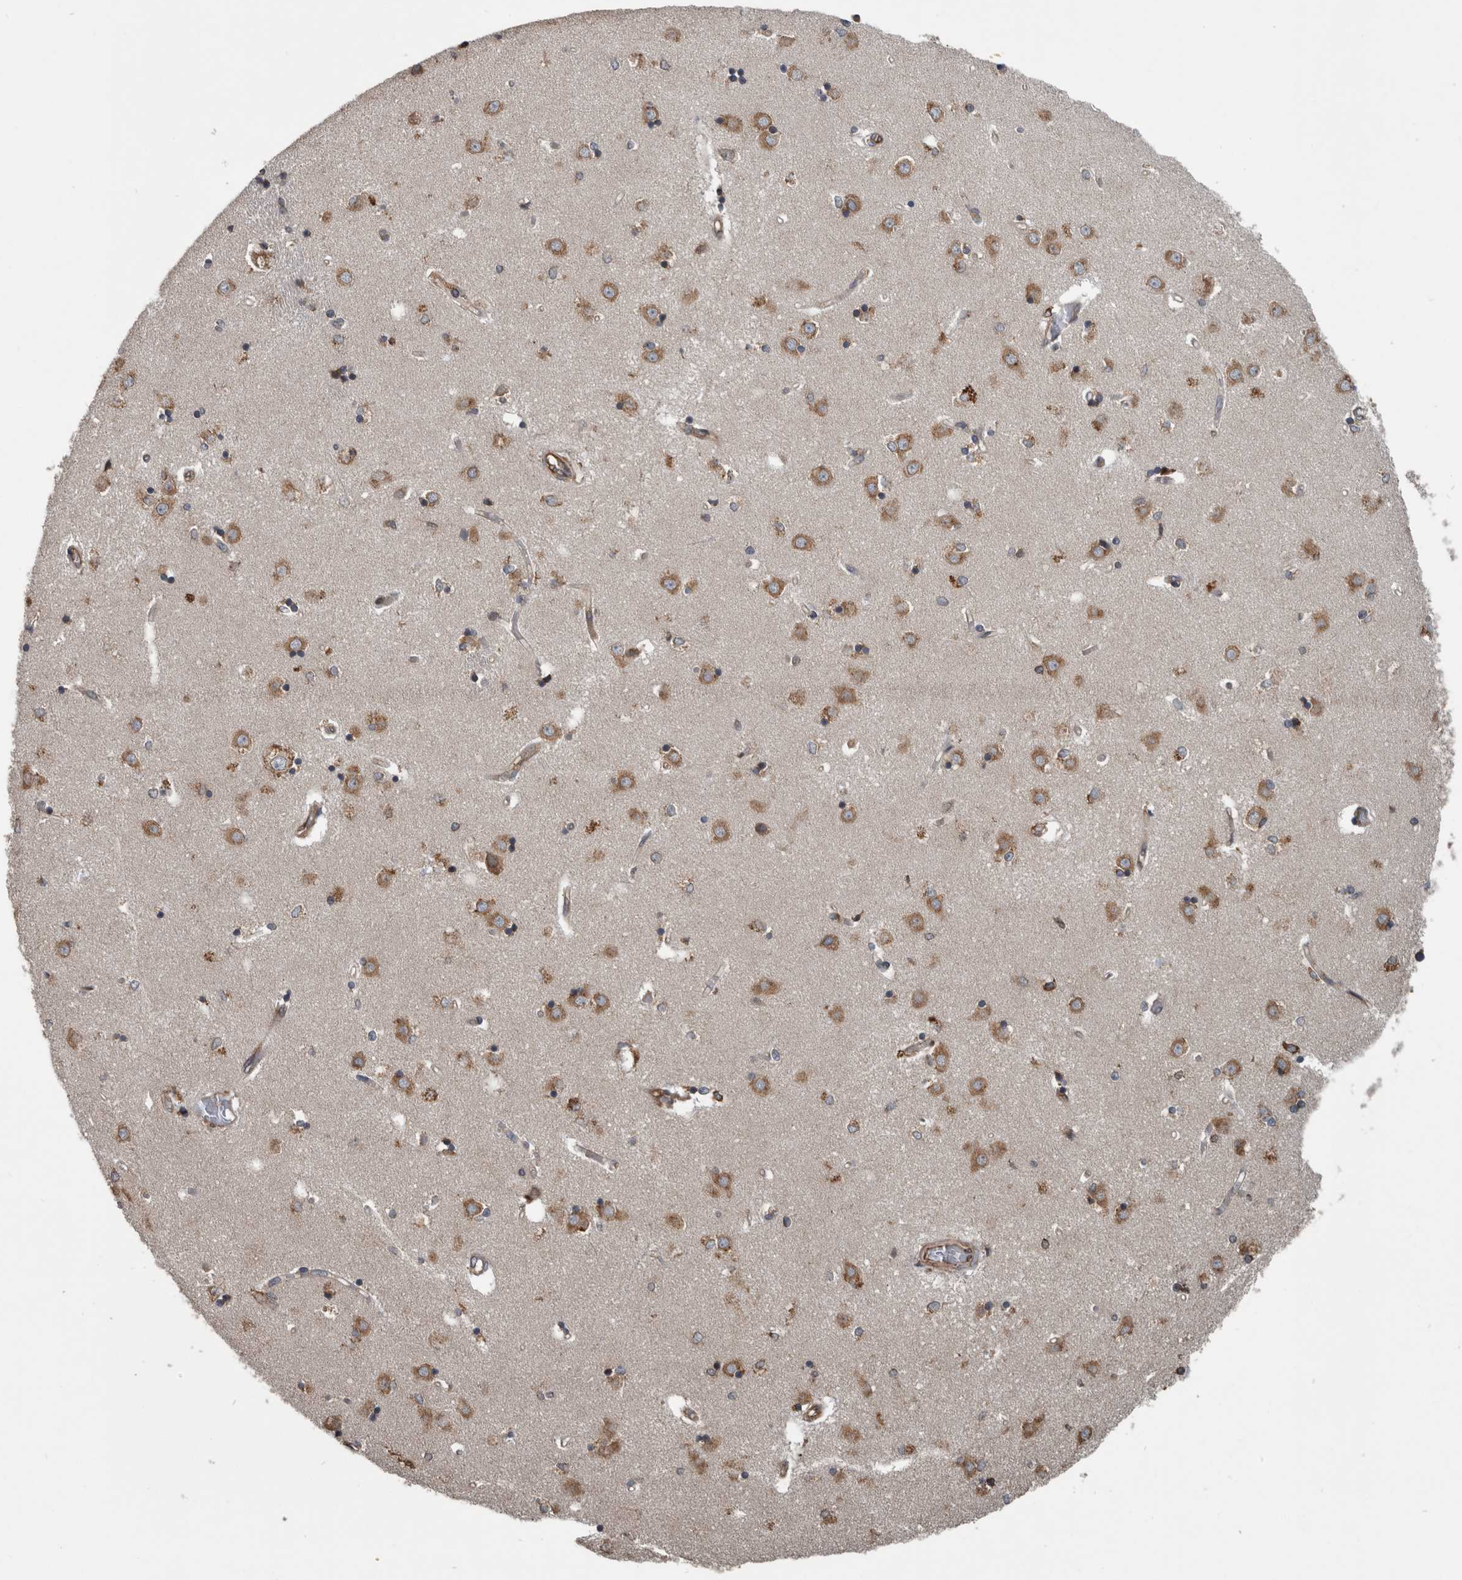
{"staining": {"intensity": "moderate", "quantity": "<25%", "location": "cytoplasmic/membranous"}, "tissue": "caudate", "cell_type": "Glial cells", "image_type": "normal", "snomed": [{"axis": "morphology", "description": "Normal tissue, NOS"}, {"axis": "topography", "description": "Lateral ventricle wall"}], "caption": "This is a photomicrograph of immunohistochemistry staining of unremarkable caudate, which shows moderate positivity in the cytoplasmic/membranous of glial cells.", "gene": "EXOC8", "patient": {"sex": "male", "age": 45}}